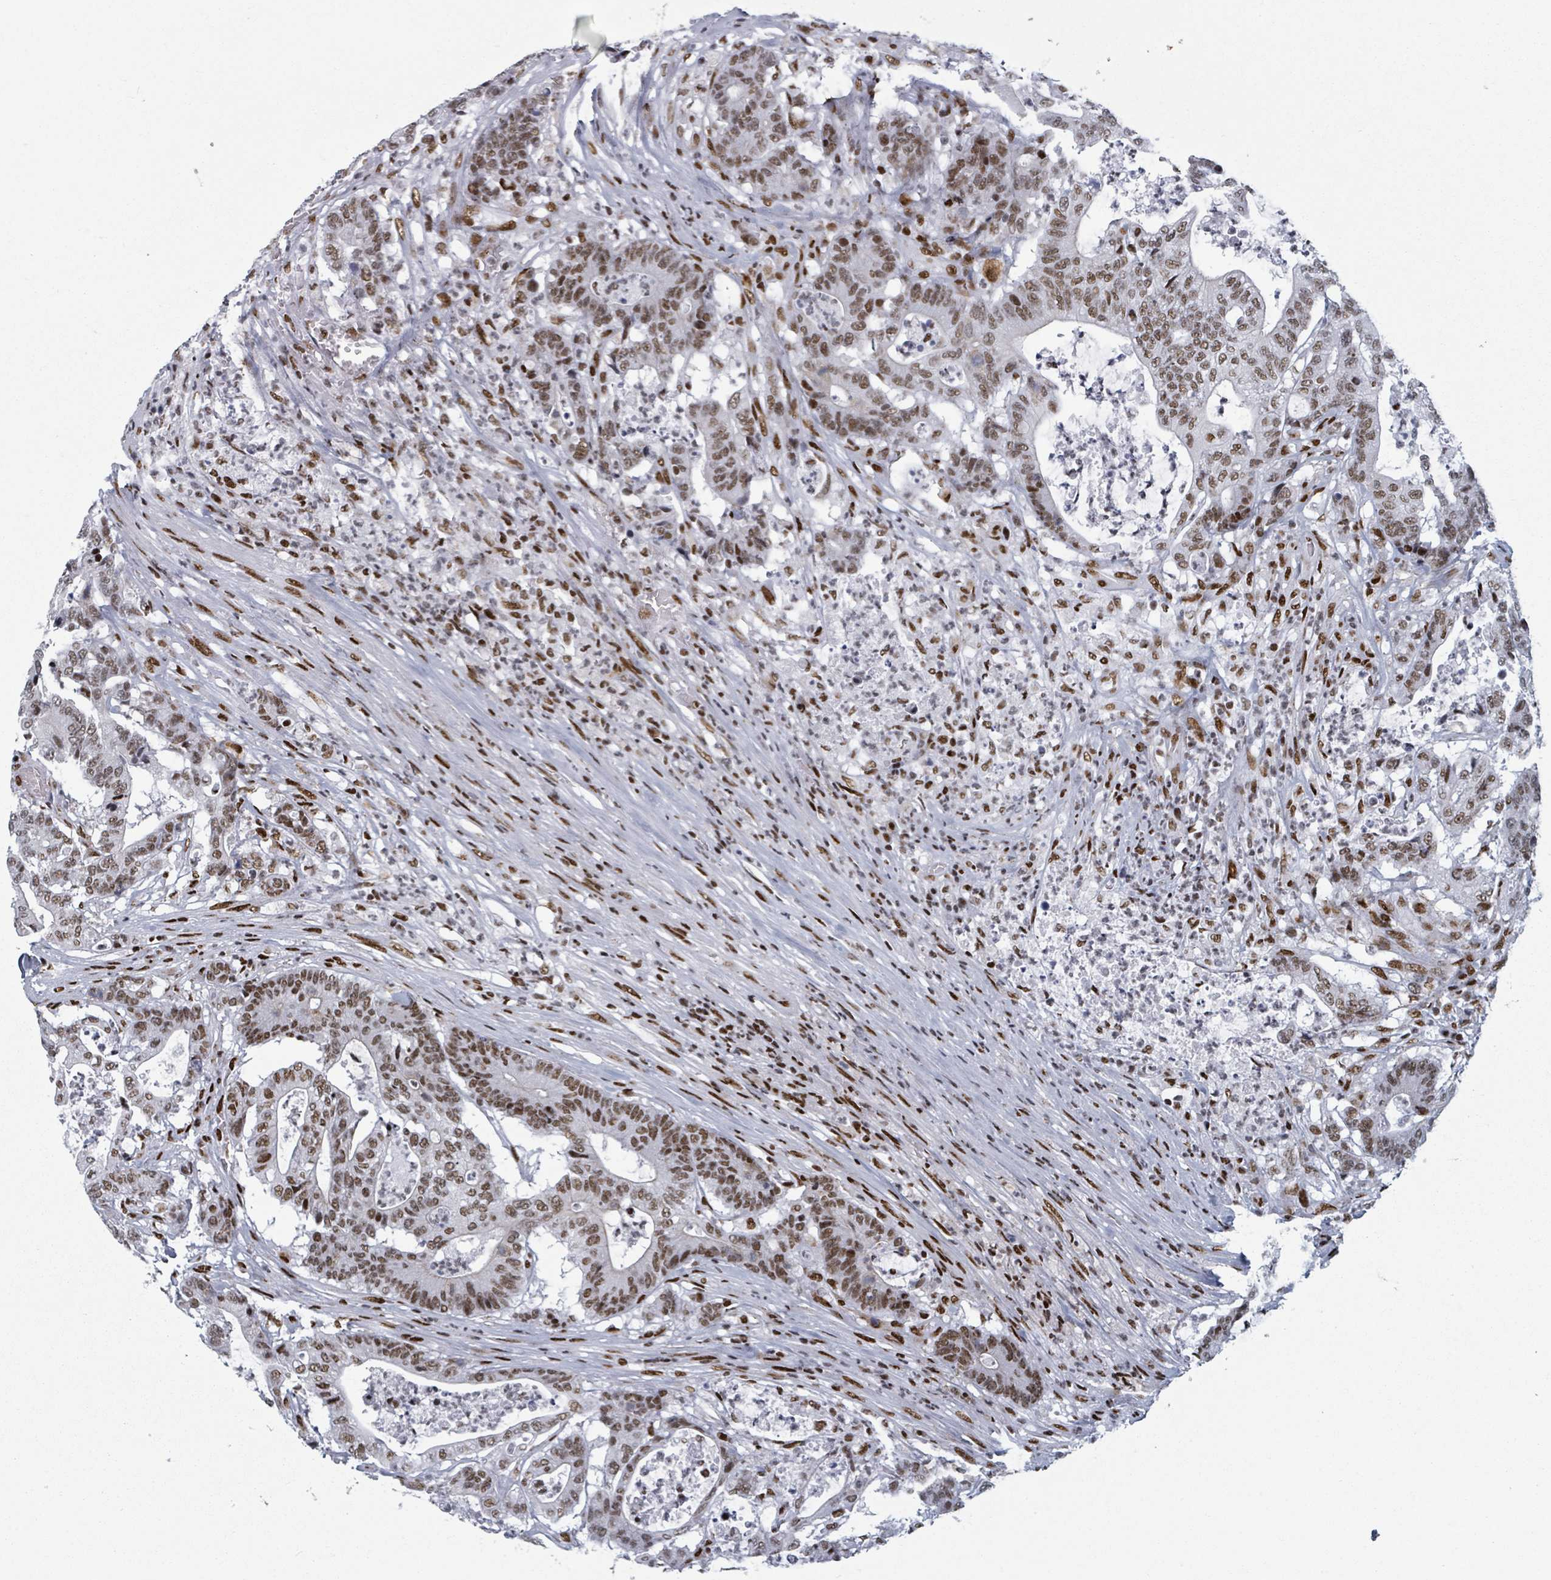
{"staining": {"intensity": "moderate", "quantity": ">75%", "location": "nuclear"}, "tissue": "colorectal cancer", "cell_type": "Tumor cells", "image_type": "cancer", "snomed": [{"axis": "morphology", "description": "Adenocarcinoma, NOS"}, {"axis": "topography", "description": "Colon"}], "caption": "High-power microscopy captured an immunohistochemistry micrograph of adenocarcinoma (colorectal), revealing moderate nuclear staining in approximately >75% of tumor cells.", "gene": "DHX16", "patient": {"sex": "female", "age": 84}}